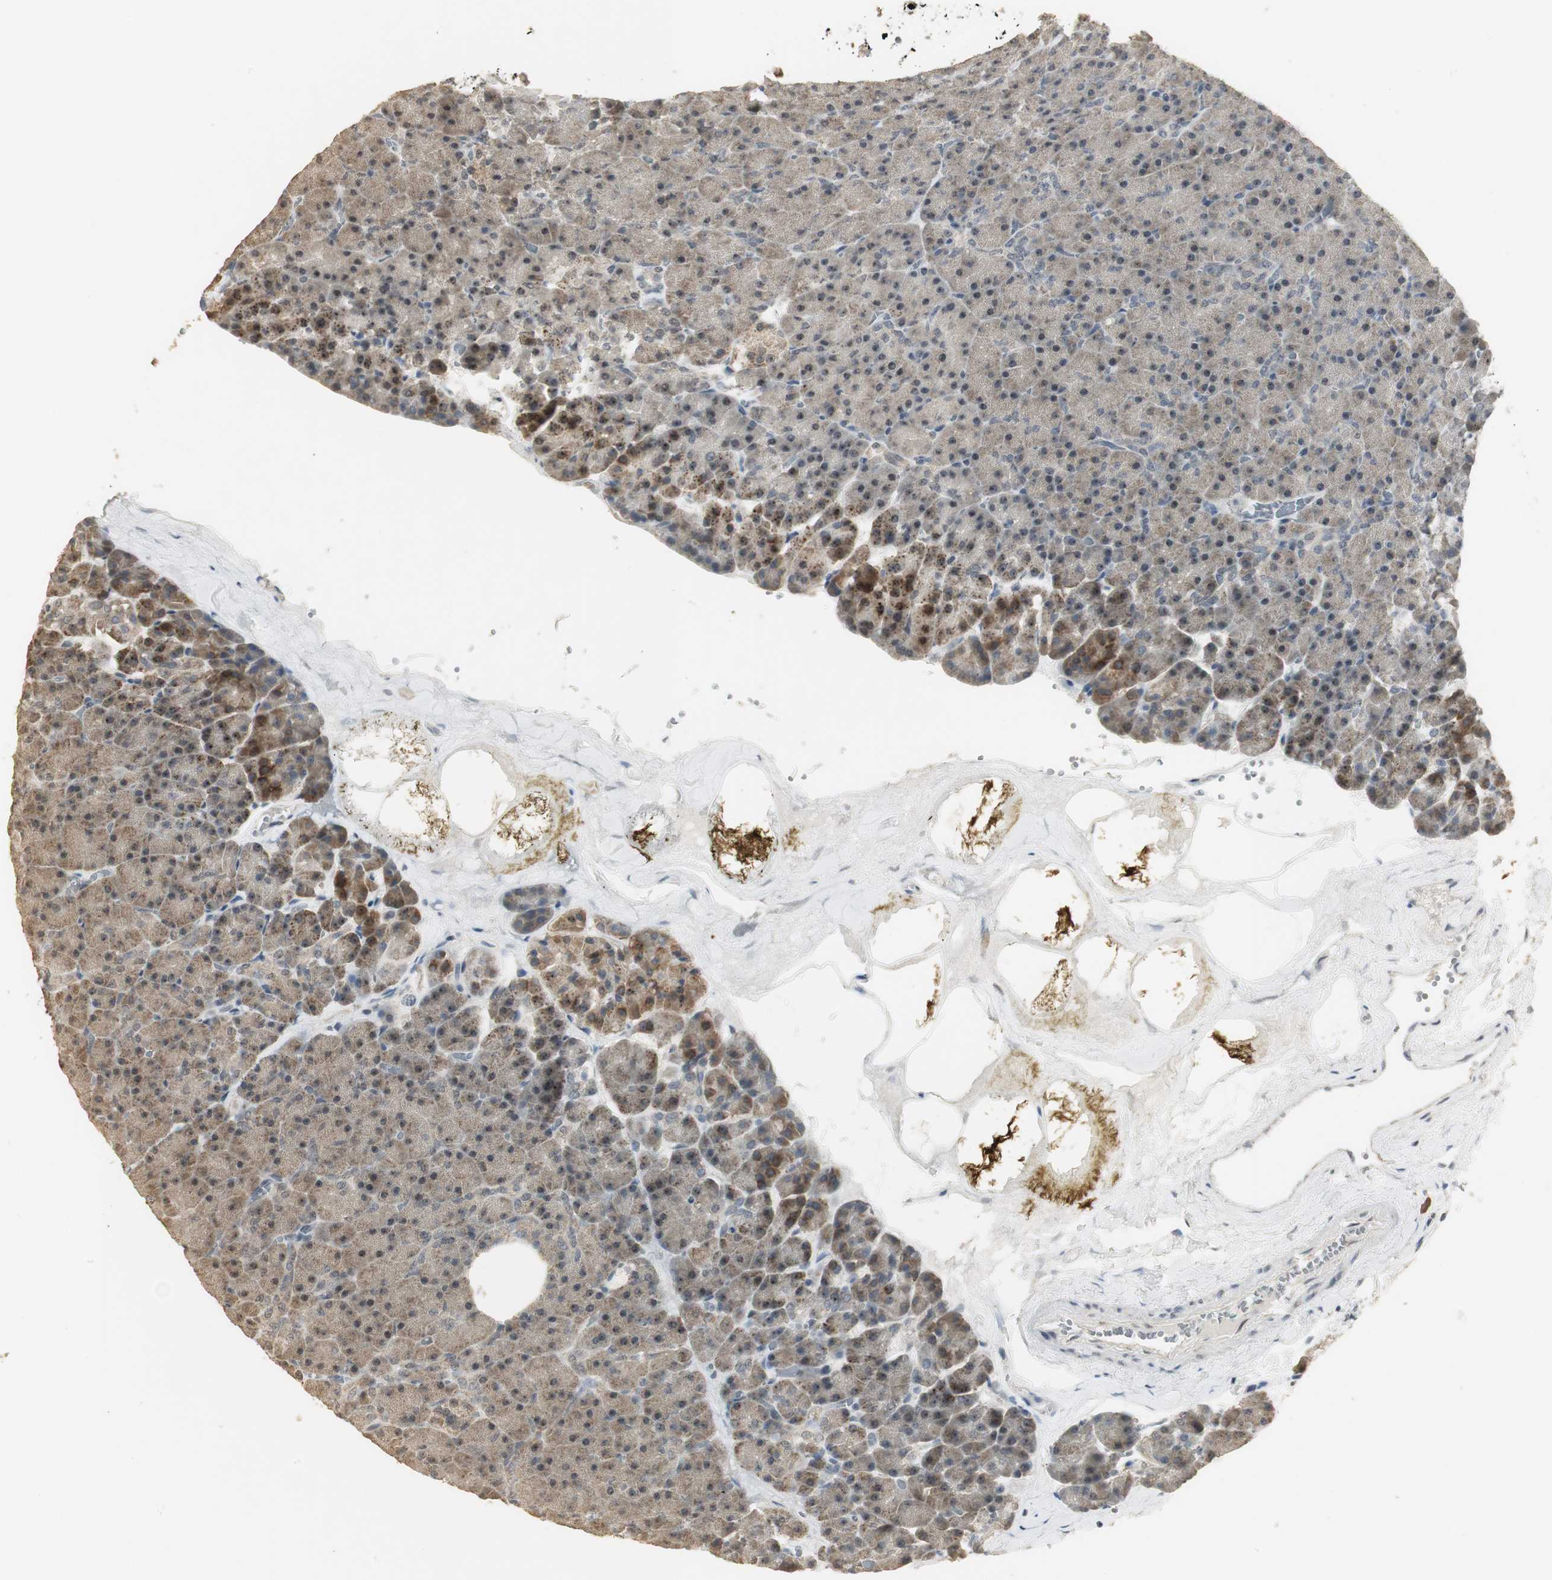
{"staining": {"intensity": "moderate", "quantity": ">75%", "location": "cytoplasmic/membranous,nuclear"}, "tissue": "pancreas", "cell_type": "Exocrine glandular cells", "image_type": "normal", "snomed": [{"axis": "morphology", "description": "Normal tissue, NOS"}, {"axis": "topography", "description": "Pancreas"}], "caption": "Pancreas stained for a protein displays moderate cytoplasmic/membranous,nuclear positivity in exocrine glandular cells.", "gene": "ELOA", "patient": {"sex": "female", "age": 35}}